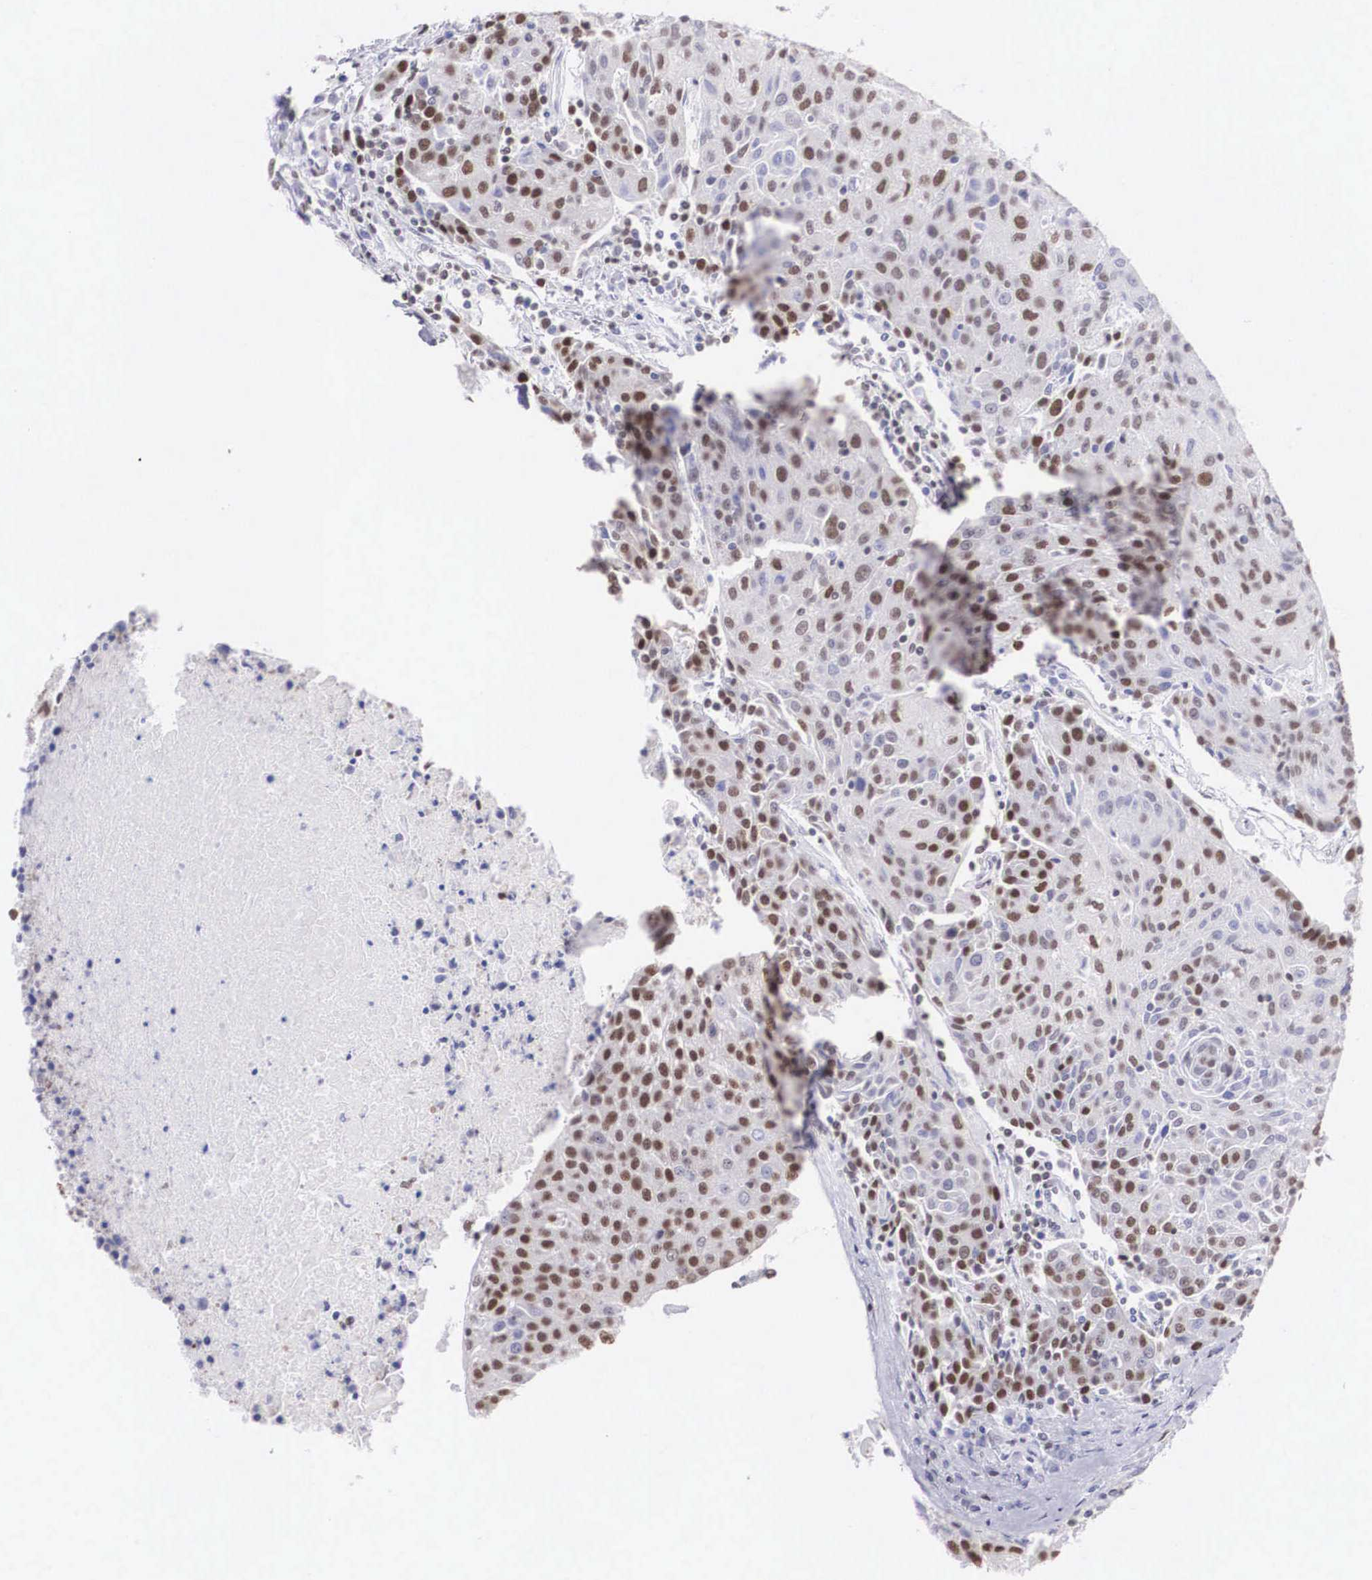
{"staining": {"intensity": "moderate", "quantity": ">75%", "location": "nuclear"}, "tissue": "urothelial cancer", "cell_type": "Tumor cells", "image_type": "cancer", "snomed": [{"axis": "morphology", "description": "Urothelial carcinoma, High grade"}, {"axis": "topography", "description": "Urinary bladder"}], "caption": "A brown stain highlights moderate nuclear expression of a protein in urothelial cancer tumor cells. (IHC, brightfield microscopy, high magnification).", "gene": "CSTF2", "patient": {"sex": "female", "age": 85}}